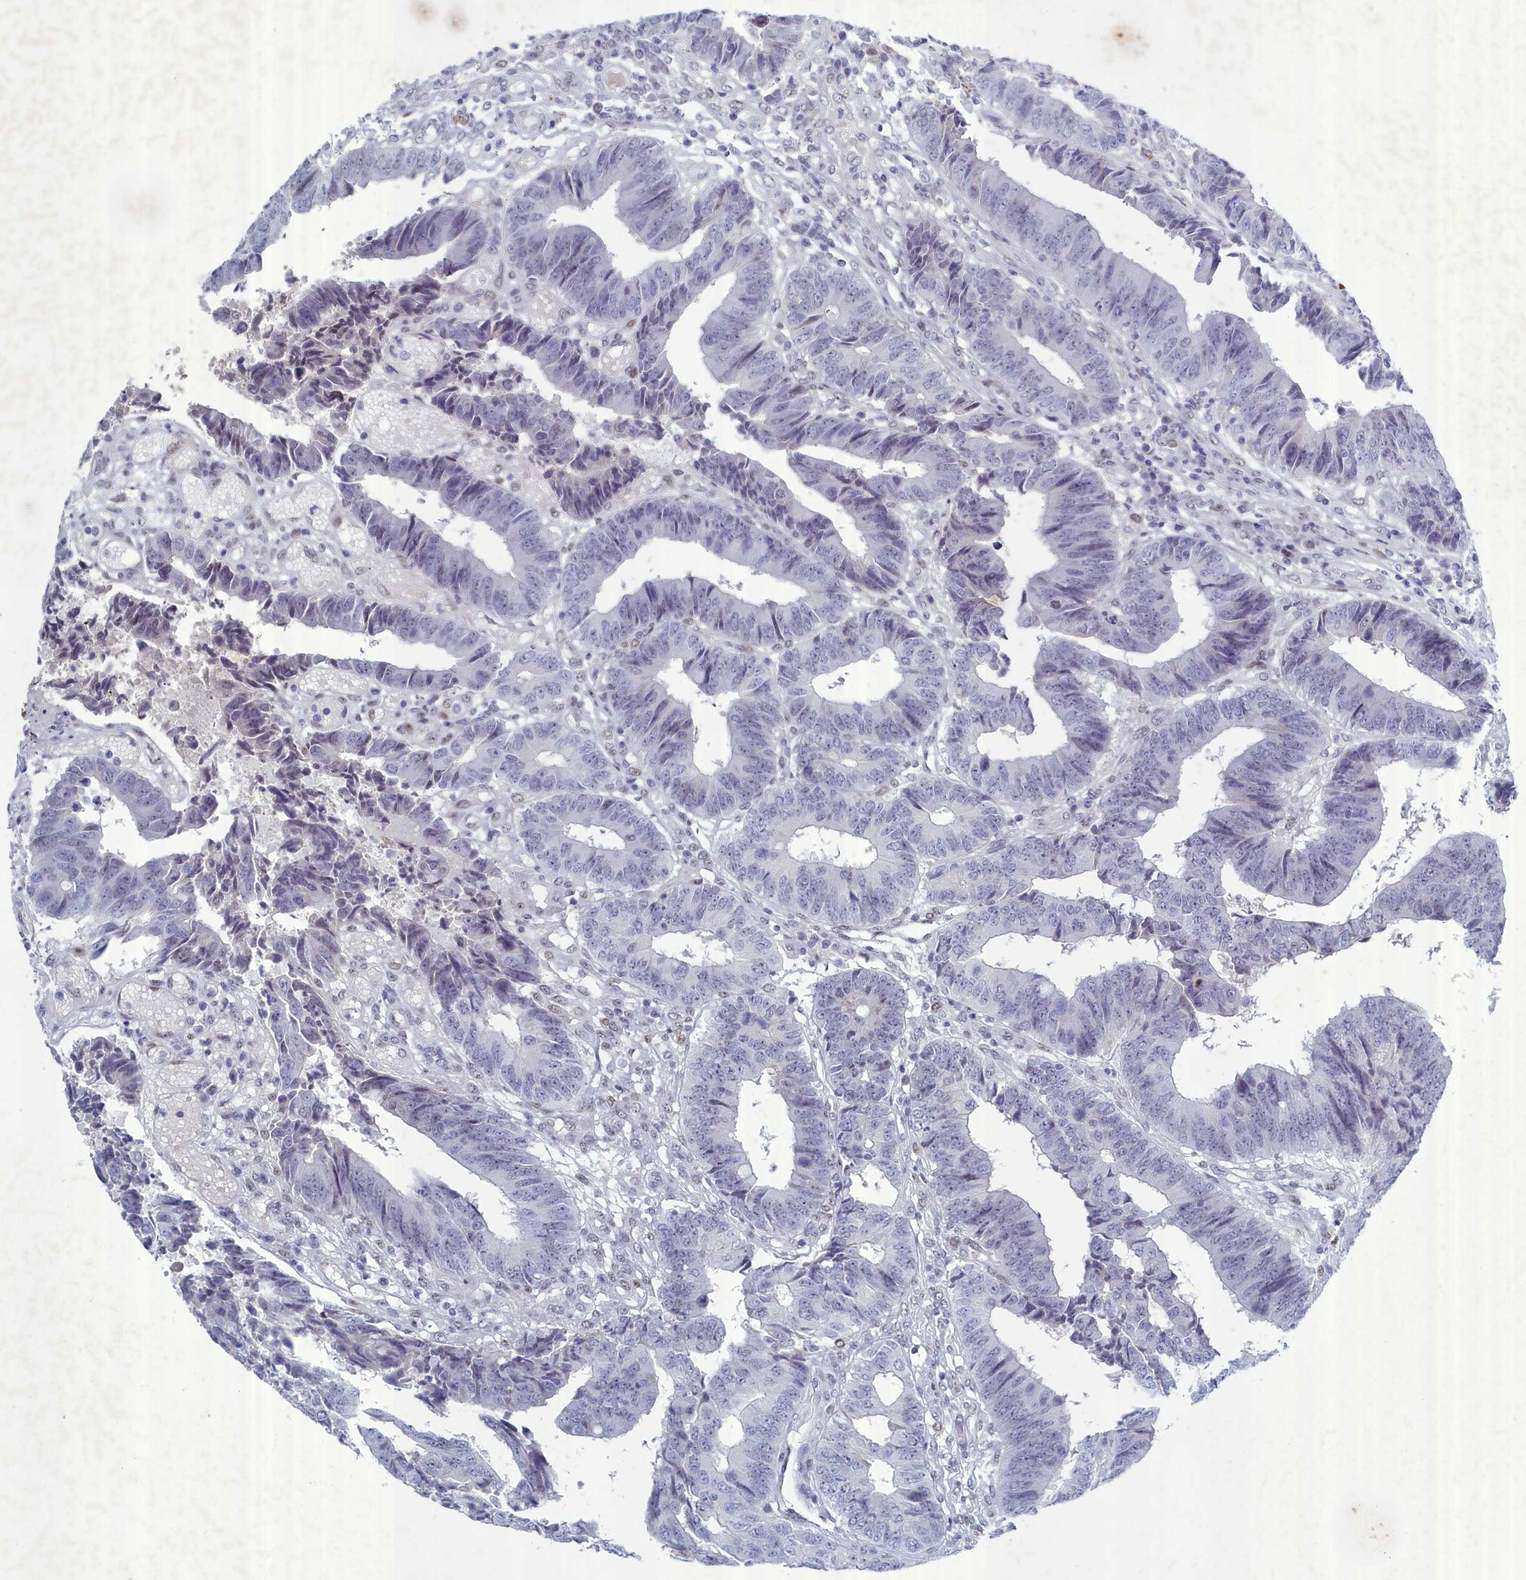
{"staining": {"intensity": "negative", "quantity": "none", "location": "none"}, "tissue": "colorectal cancer", "cell_type": "Tumor cells", "image_type": "cancer", "snomed": [{"axis": "morphology", "description": "Adenocarcinoma, NOS"}, {"axis": "topography", "description": "Rectum"}], "caption": "The immunohistochemistry (IHC) image has no significant staining in tumor cells of colorectal cancer (adenocarcinoma) tissue.", "gene": "WDR76", "patient": {"sex": "male", "age": 84}}